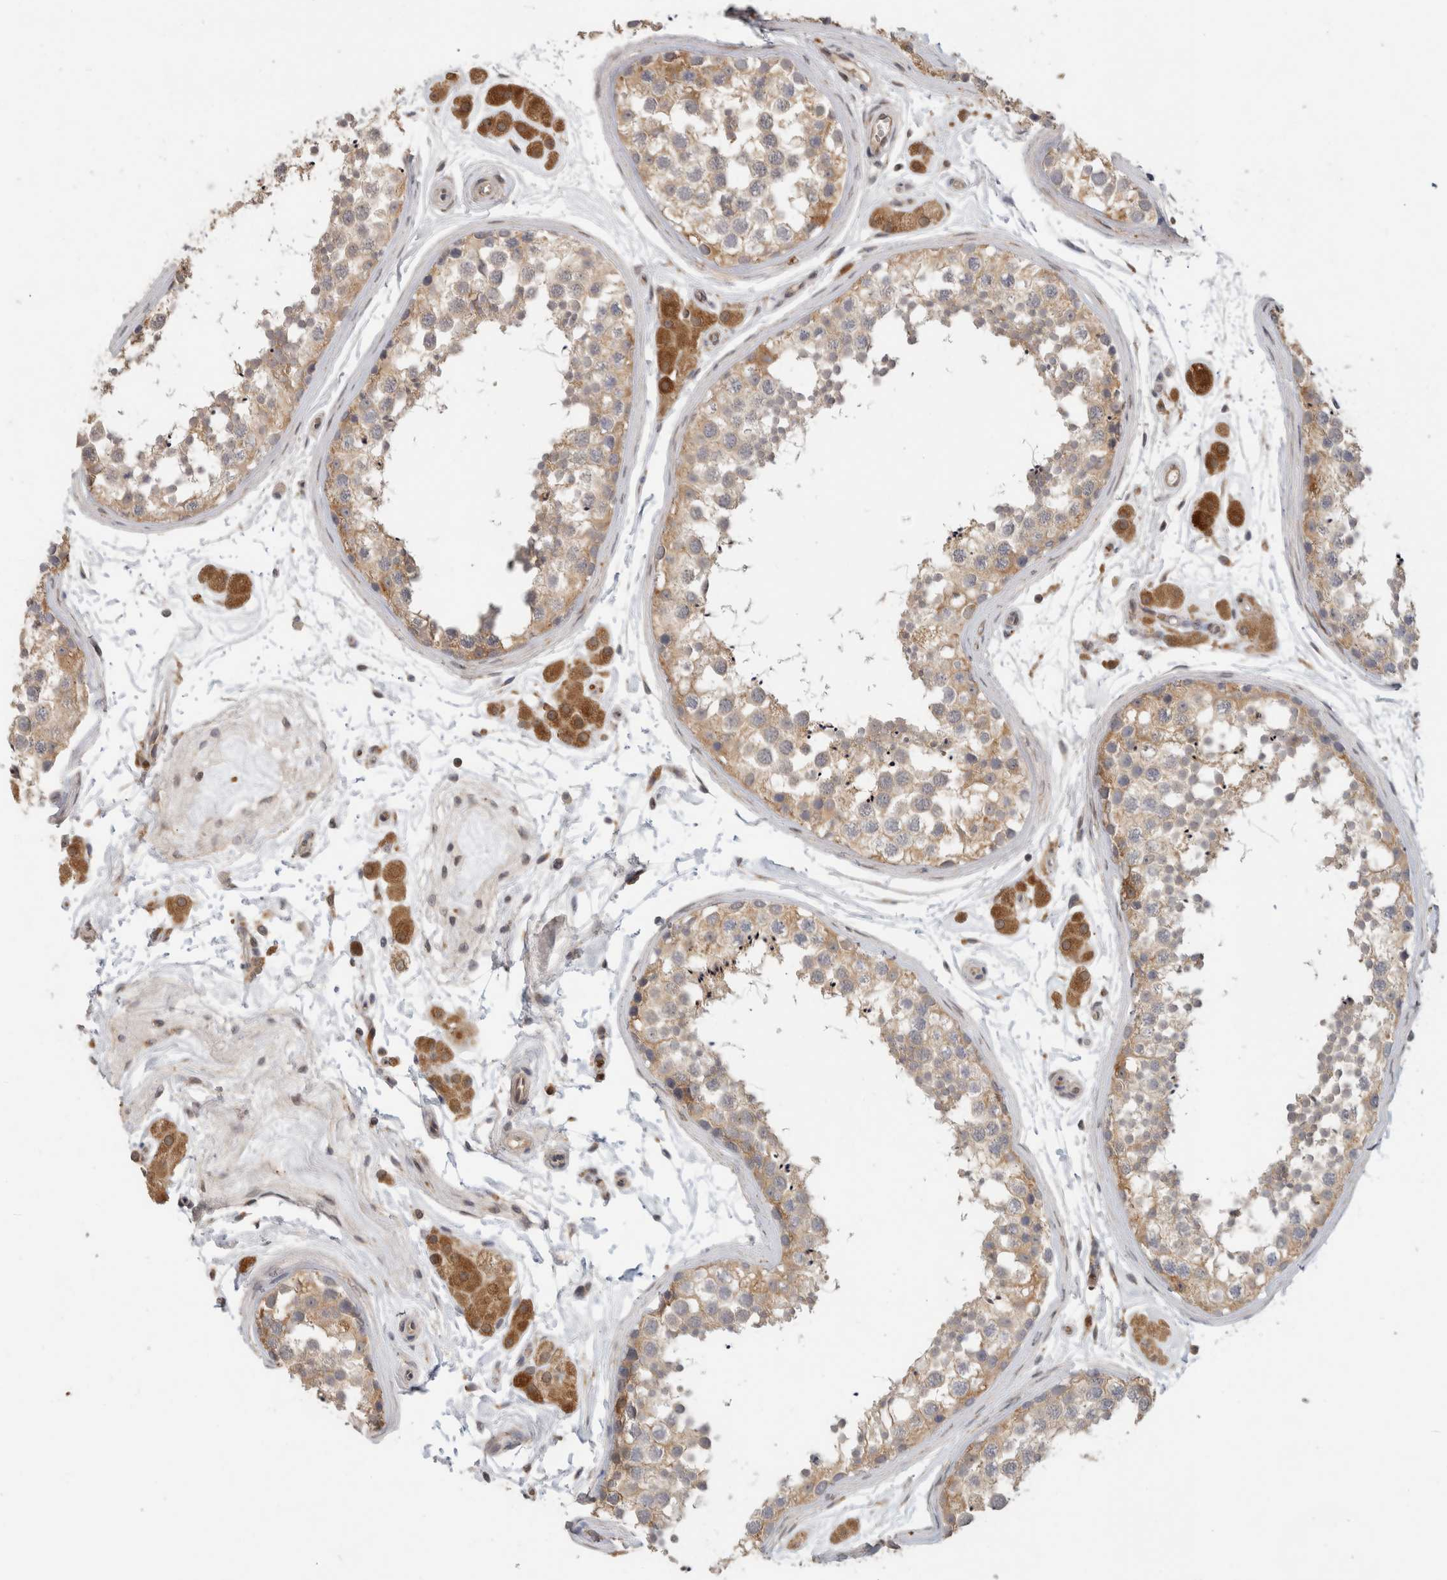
{"staining": {"intensity": "moderate", "quantity": "<25%", "location": "cytoplasmic/membranous"}, "tissue": "testis", "cell_type": "Cells in seminiferous ducts", "image_type": "normal", "snomed": [{"axis": "morphology", "description": "Normal tissue, NOS"}, {"axis": "topography", "description": "Testis"}], "caption": "Immunohistochemical staining of unremarkable testis reveals moderate cytoplasmic/membranous protein positivity in about <25% of cells in seminiferous ducts.", "gene": "APOL2", "patient": {"sex": "male", "age": 56}}